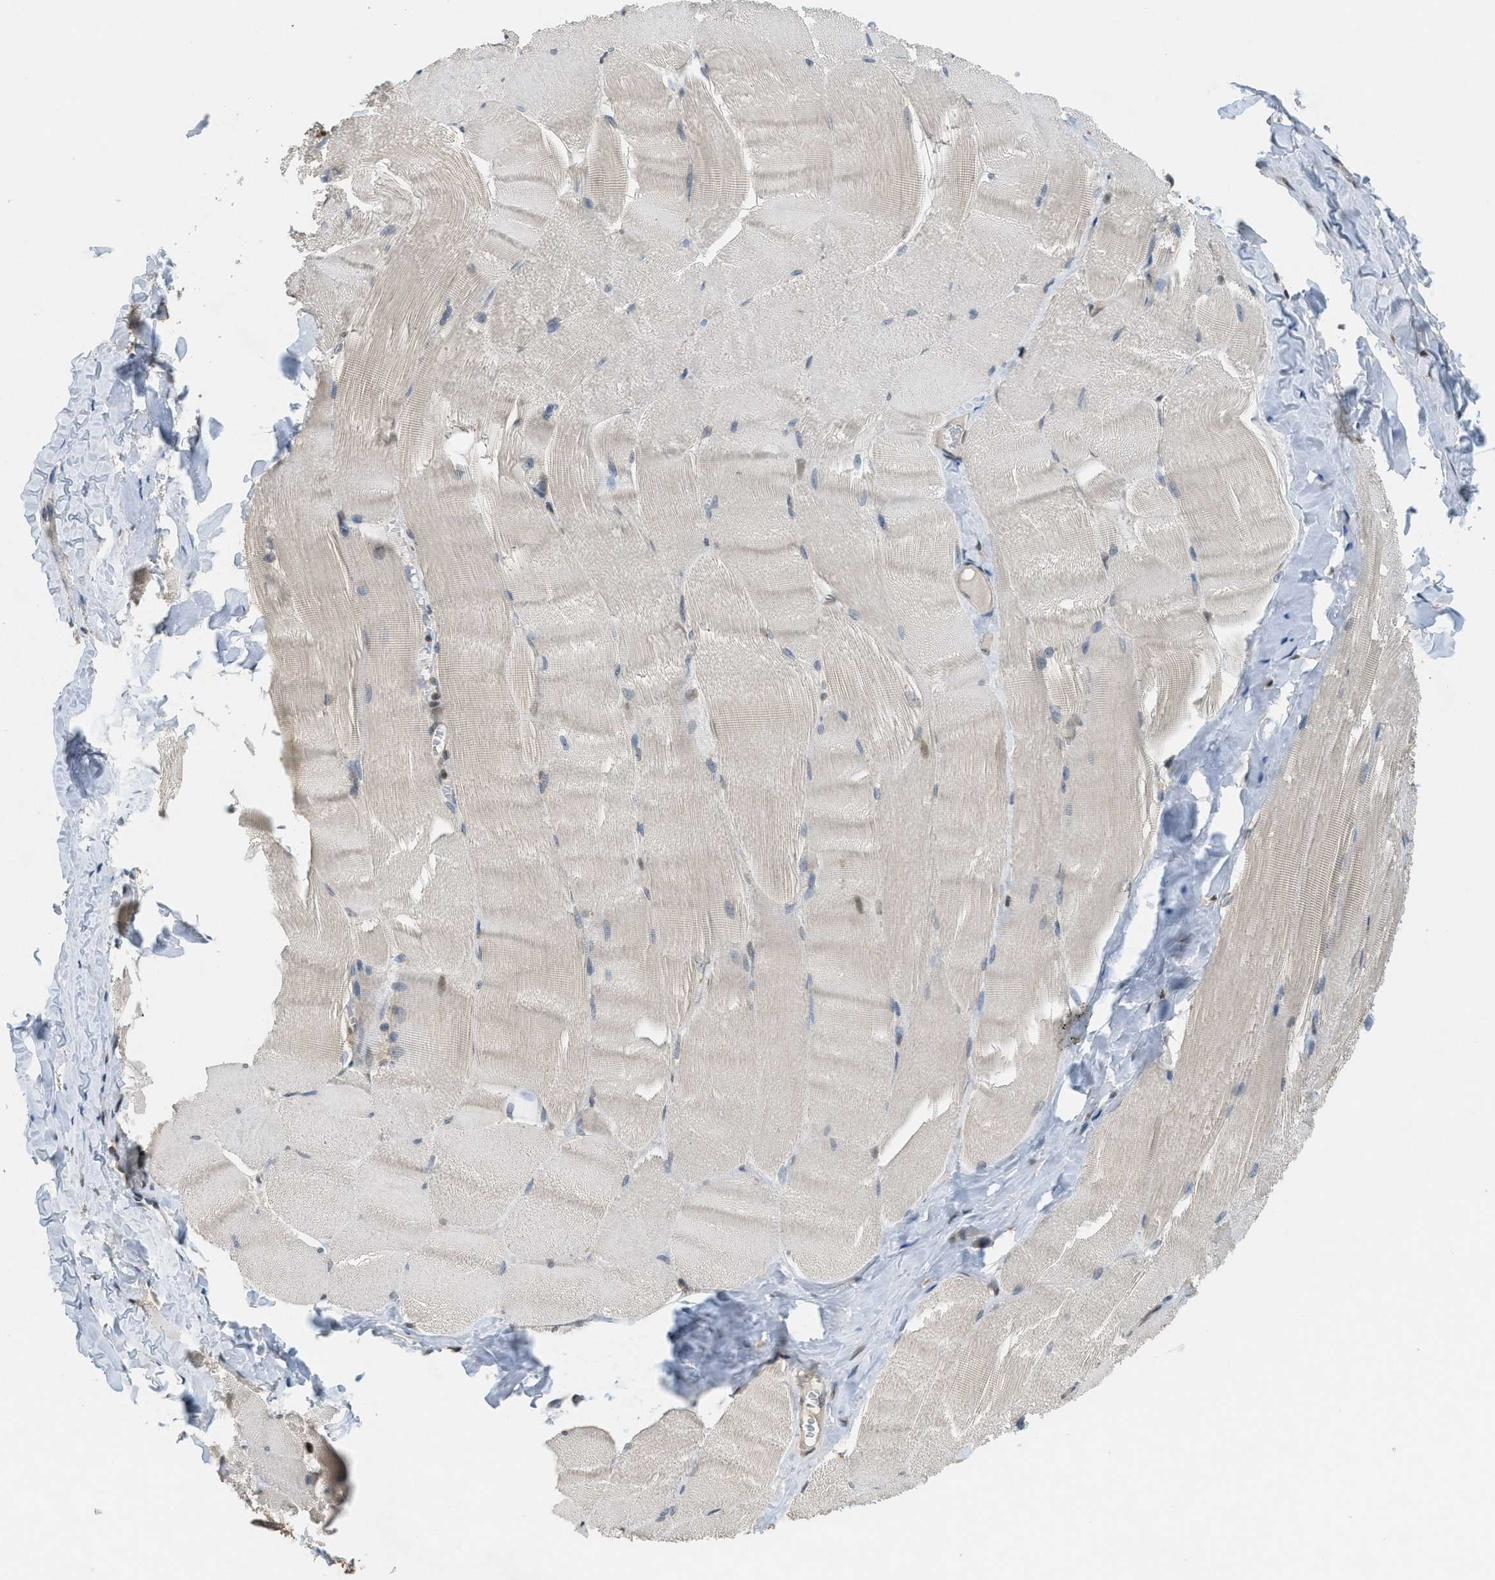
{"staining": {"intensity": "weak", "quantity": "<25%", "location": "cytoplasmic/membranous"}, "tissue": "skeletal muscle", "cell_type": "Myocytes", "image_type": "normal", "snomed": [{"axis": "morphology", "description": "Normal tissue, NOS"}, {"axis": "morphology", "description": "Squamous cell carcinoma, NOS"}, {"axis": "topography", "description": "Skeletal muscle"}], "caption": "Photomicrograph shows no protein staining in myocytes of normal skeletal muscle. (DAB immunohistochemistry (IHC) visualized using brightfield microscopy, high magnification).", "gene": "DNAJB1", "patient": {"sex": "male", "age": 51}}